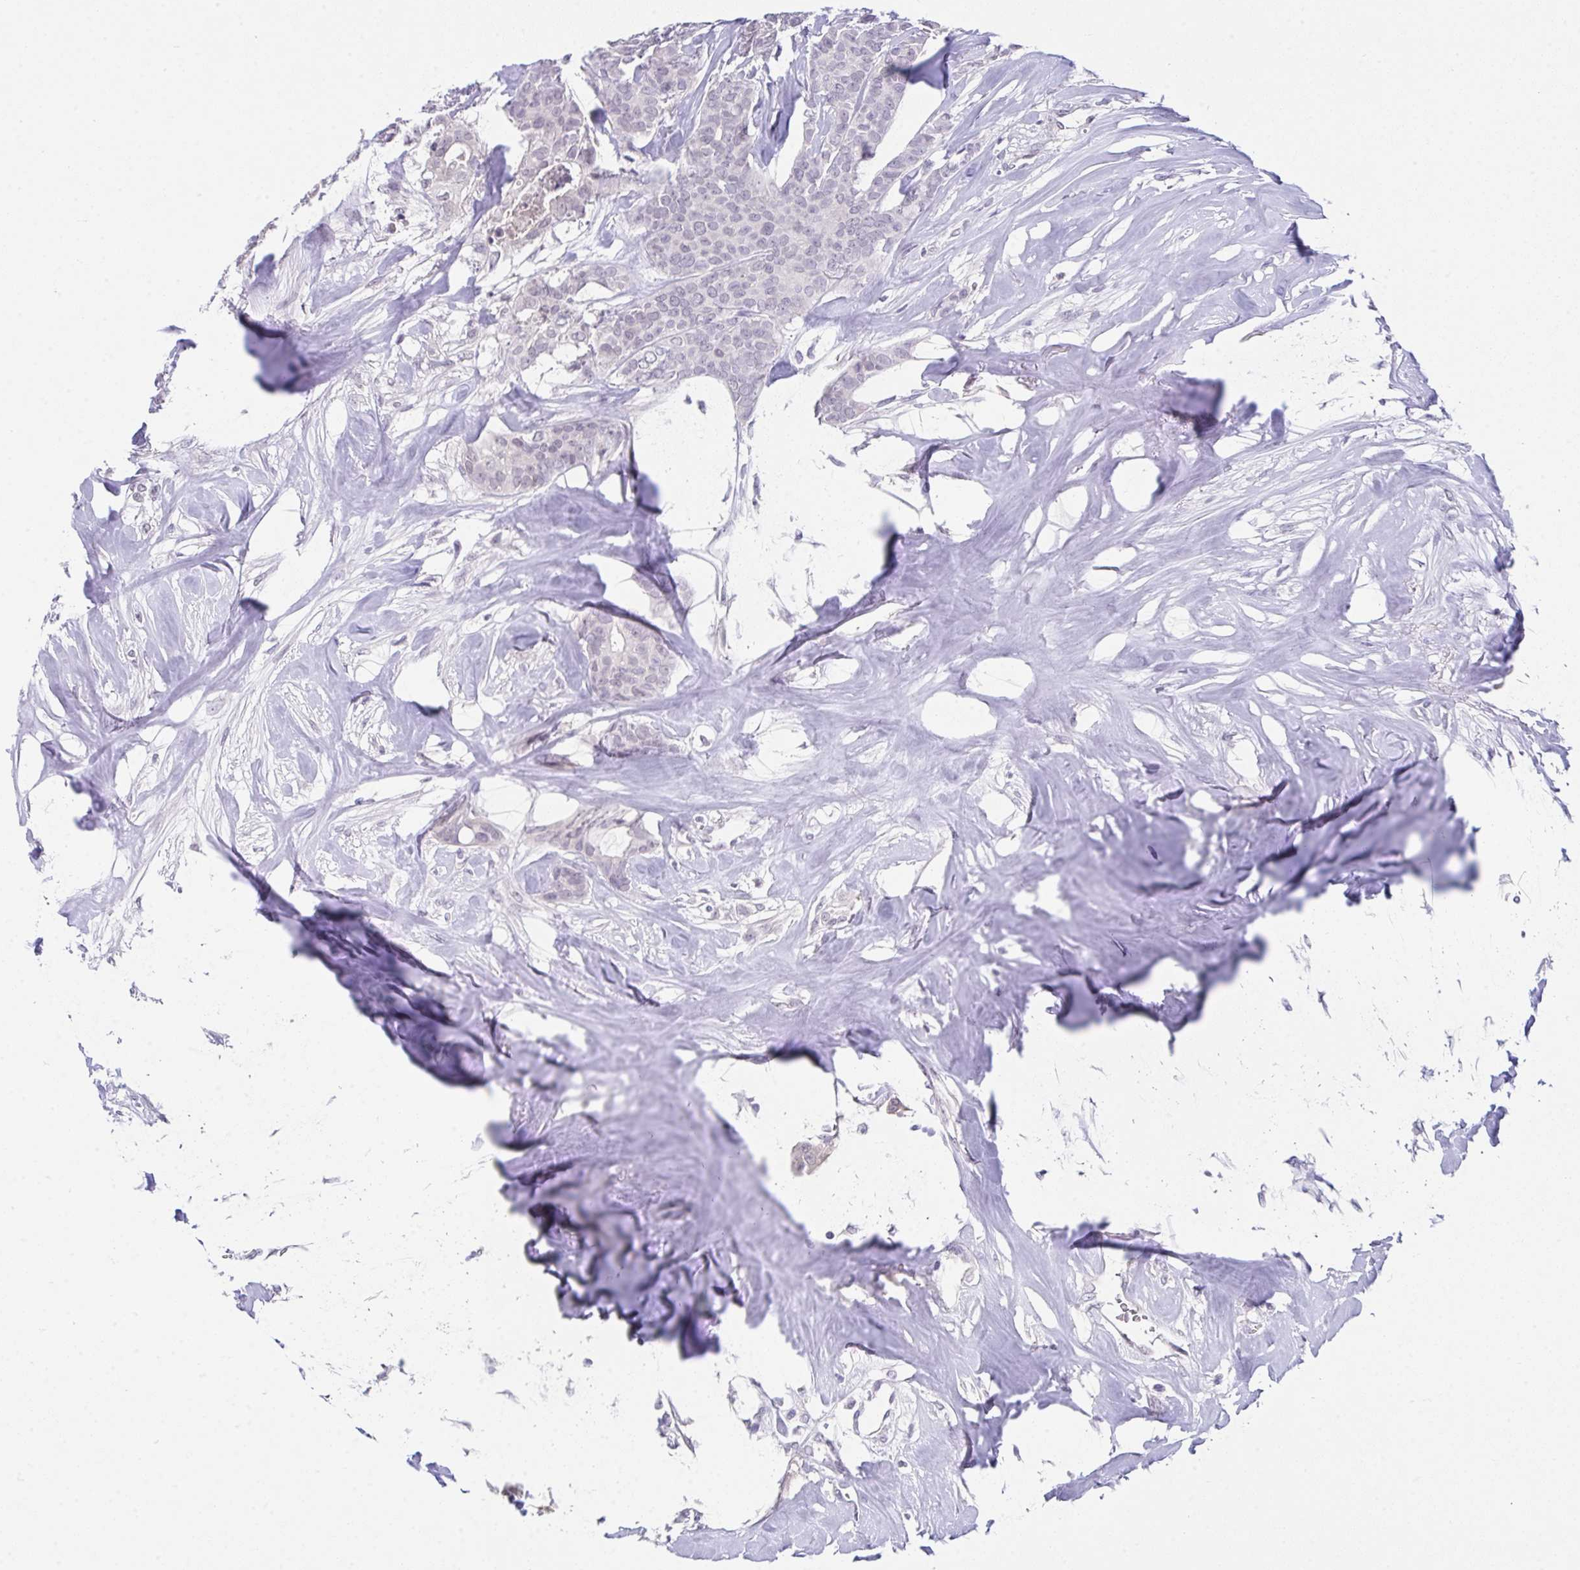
{"staining": {"intensity": "negative", "quantity": "none", "location": "none"}, "tissue": "breast cancer", "cell_type": "Tumor cells", "image_type": "cancer", "snomed": [{"axis": "morphology", "description": "Duct carcinoma"}, {"axis": "topography", "description": "Breast"}], "caption": "Immunohistochemical staining of human breast cancer (intraductal carcinoma) exhibits no significant expression in tumor cells.", "gene": "GLTPD2", "patient": {"sex": "female", "age": 84}}